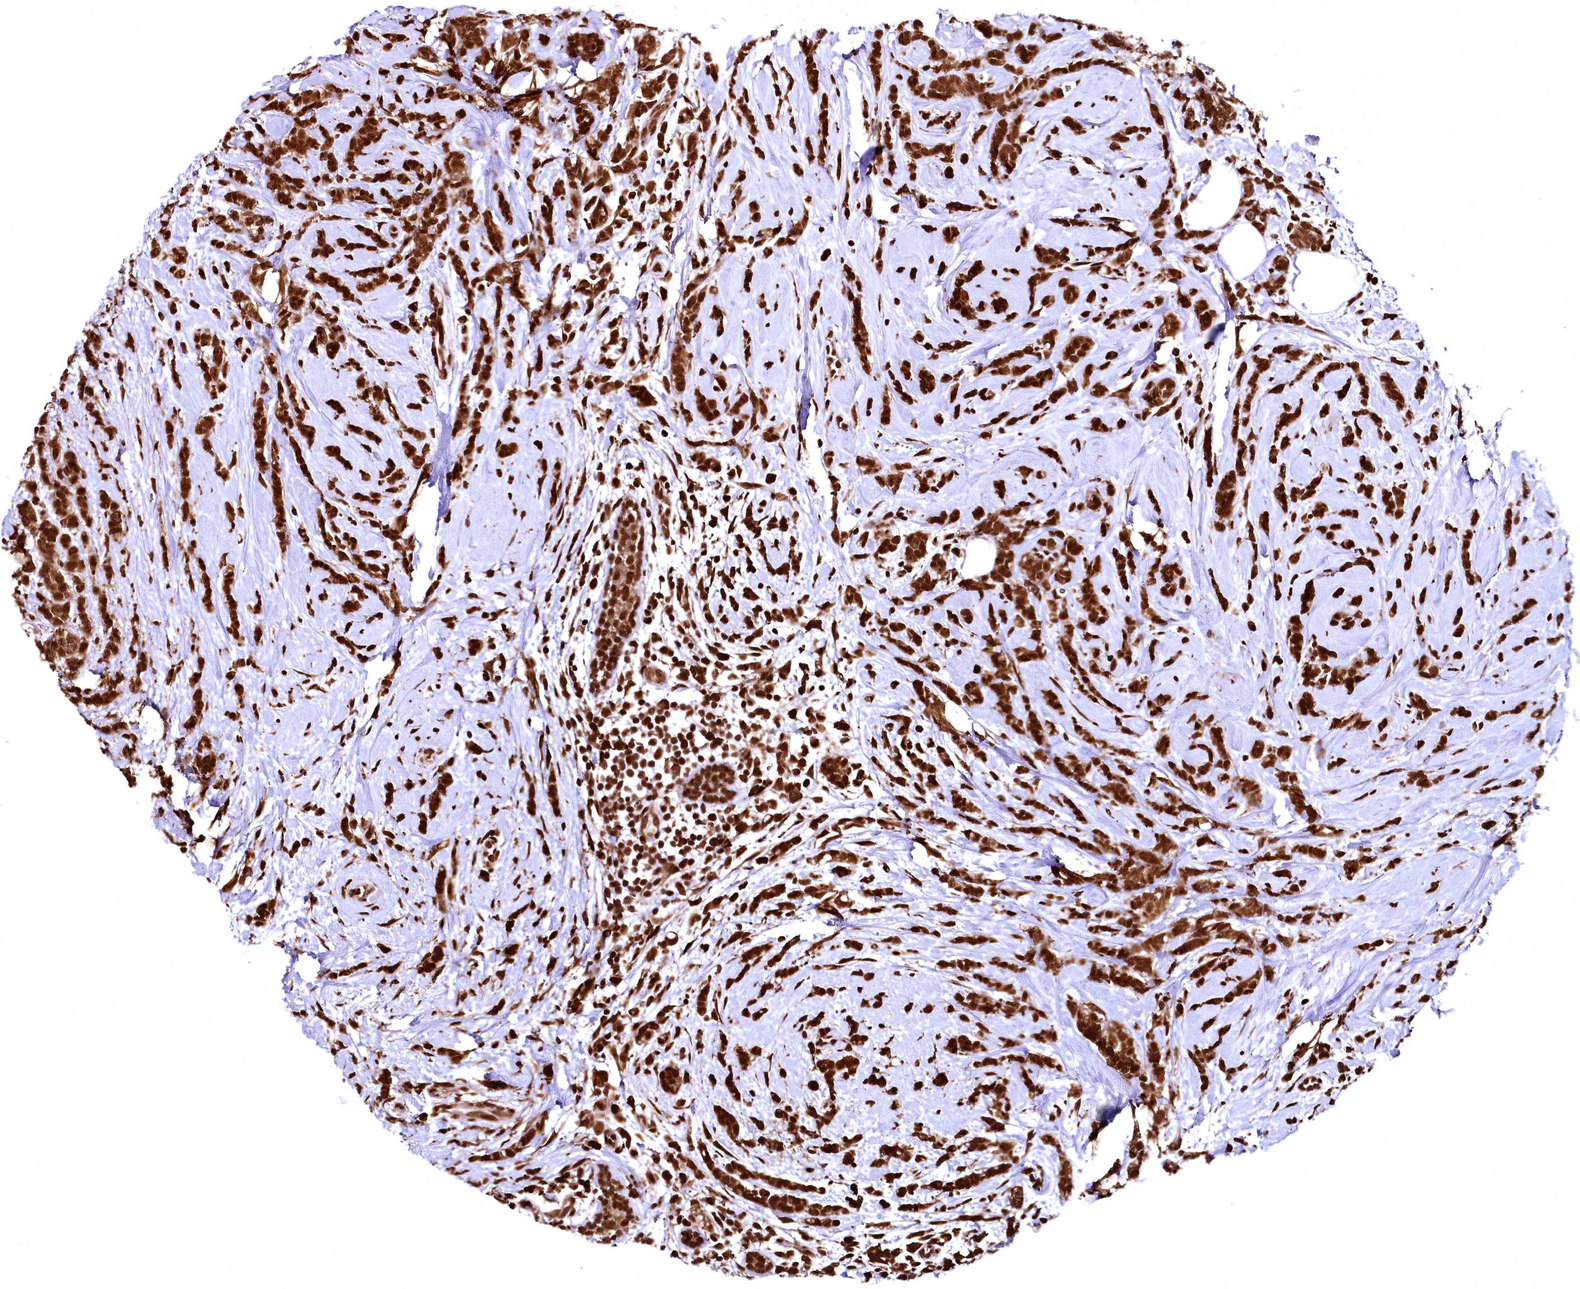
{"staining": {"intensity": "strong", "quantity": ">75%", "location": "cytoplasmic/membranous,nuclear"}, "tissue": "breast cancer", "cell_type": "Tumor cells", "image_type": "cancer", "snomed": [{"axis": "morphology", "description": "Lobular carcinoma"}, {"axis": "topography", "description": "Breast"}], "caption": "Immunohistochemical staining of human breast lobular carcinoma displays high levels of strong cytoplasmic/membranous and nuclear expression in about >75% of tumor cells.", "gene": "PDS5B", "patient": {"sex": "female", "age": 58}}